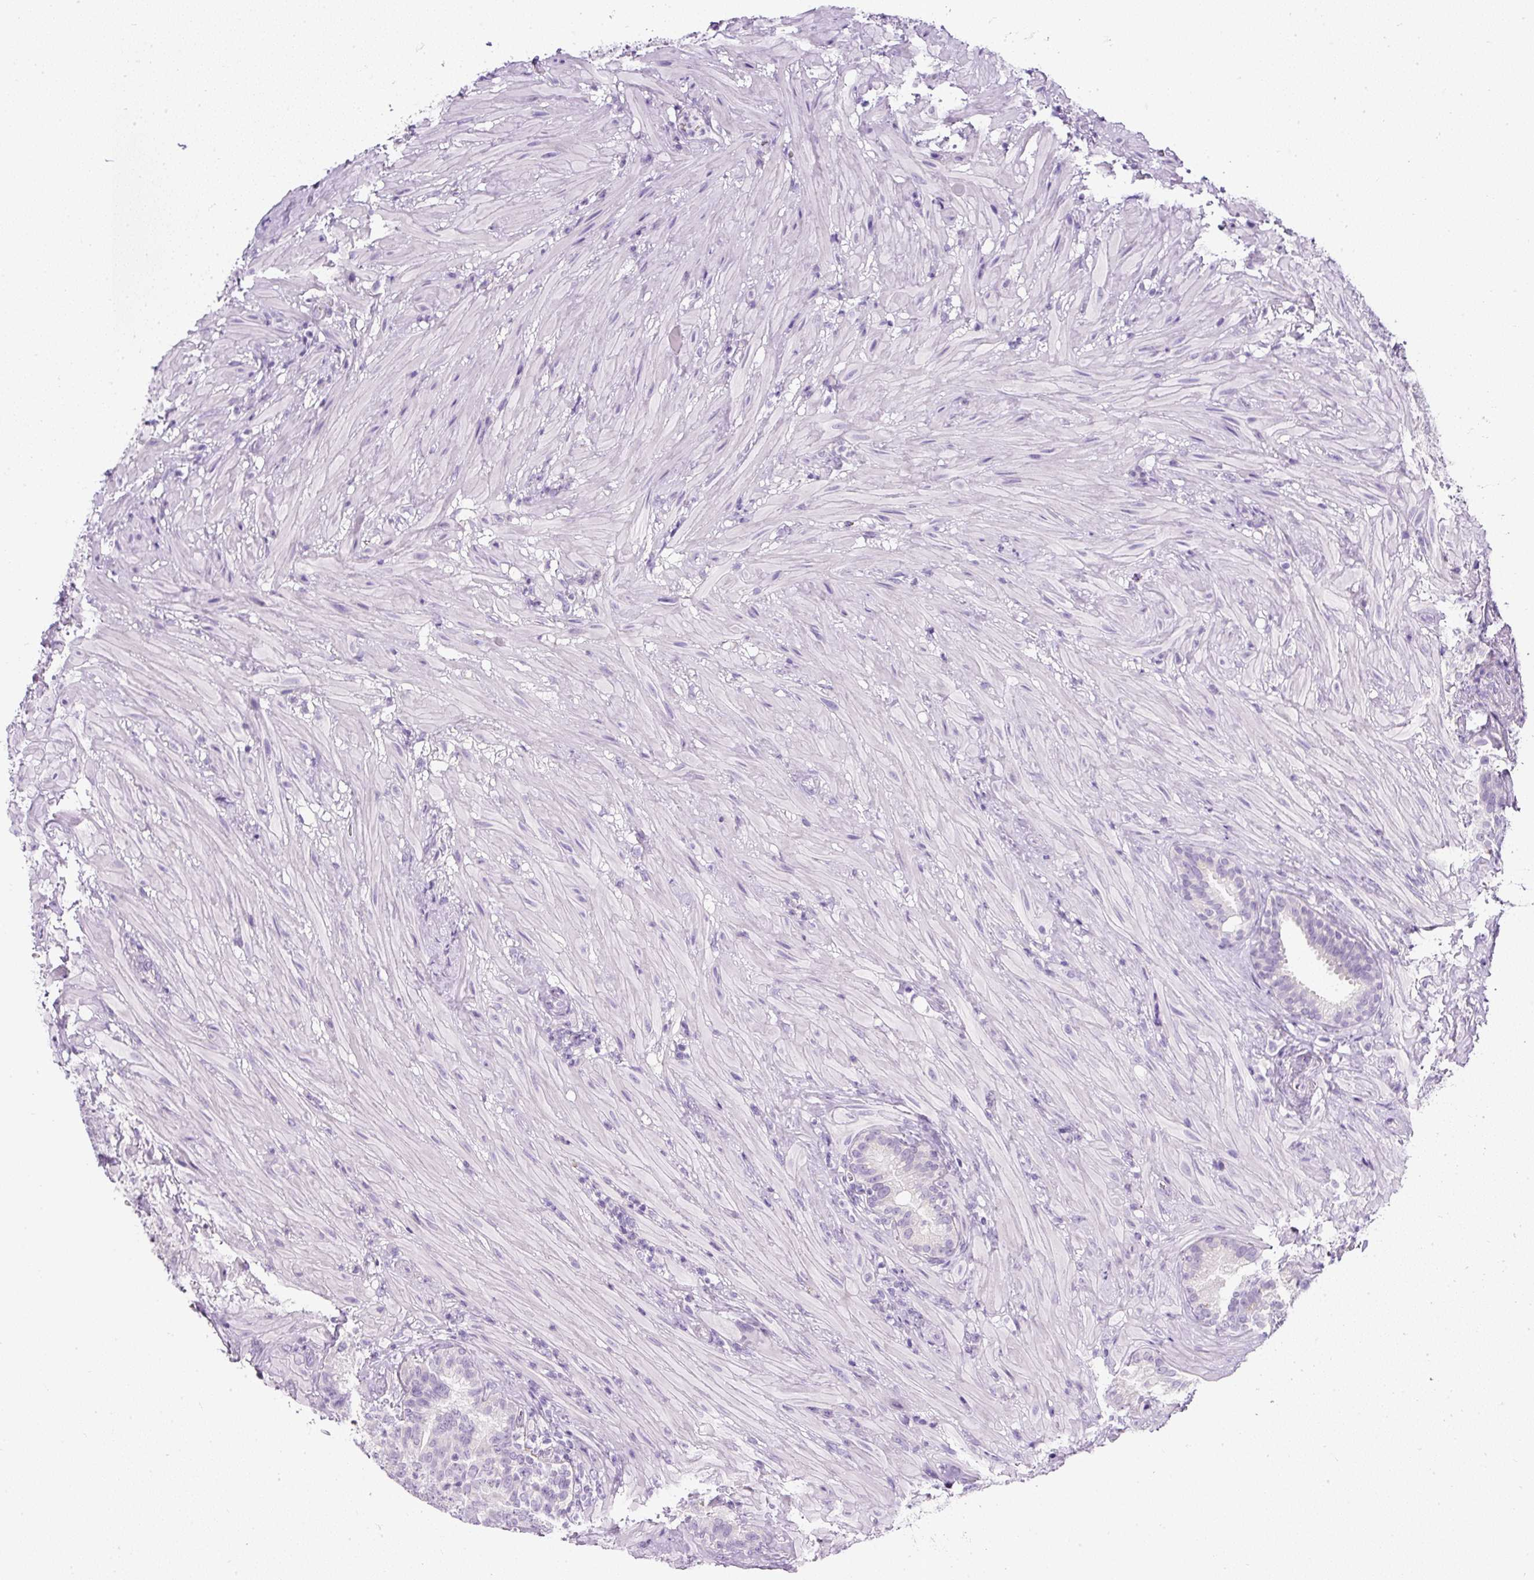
{"staining": {"intensity": "negative", "quantity": "none", "location": "none"}, "tissue": "seminal vesicle", "cell_type": "Glandular cells", "image_type": "normal", "snomed": [{"axis": "morphology", "description": "Normal tissue, NOS"}, {"axis": "topography", "description": "Seminal veicle"}], "caption": "This is an immunohistochemistry (IHC) image of unremarkable seminal vesicle. There is no staining in glandular cells.", "gene": "COL9A2", "patient": {"sex": "male", "age": 68}}